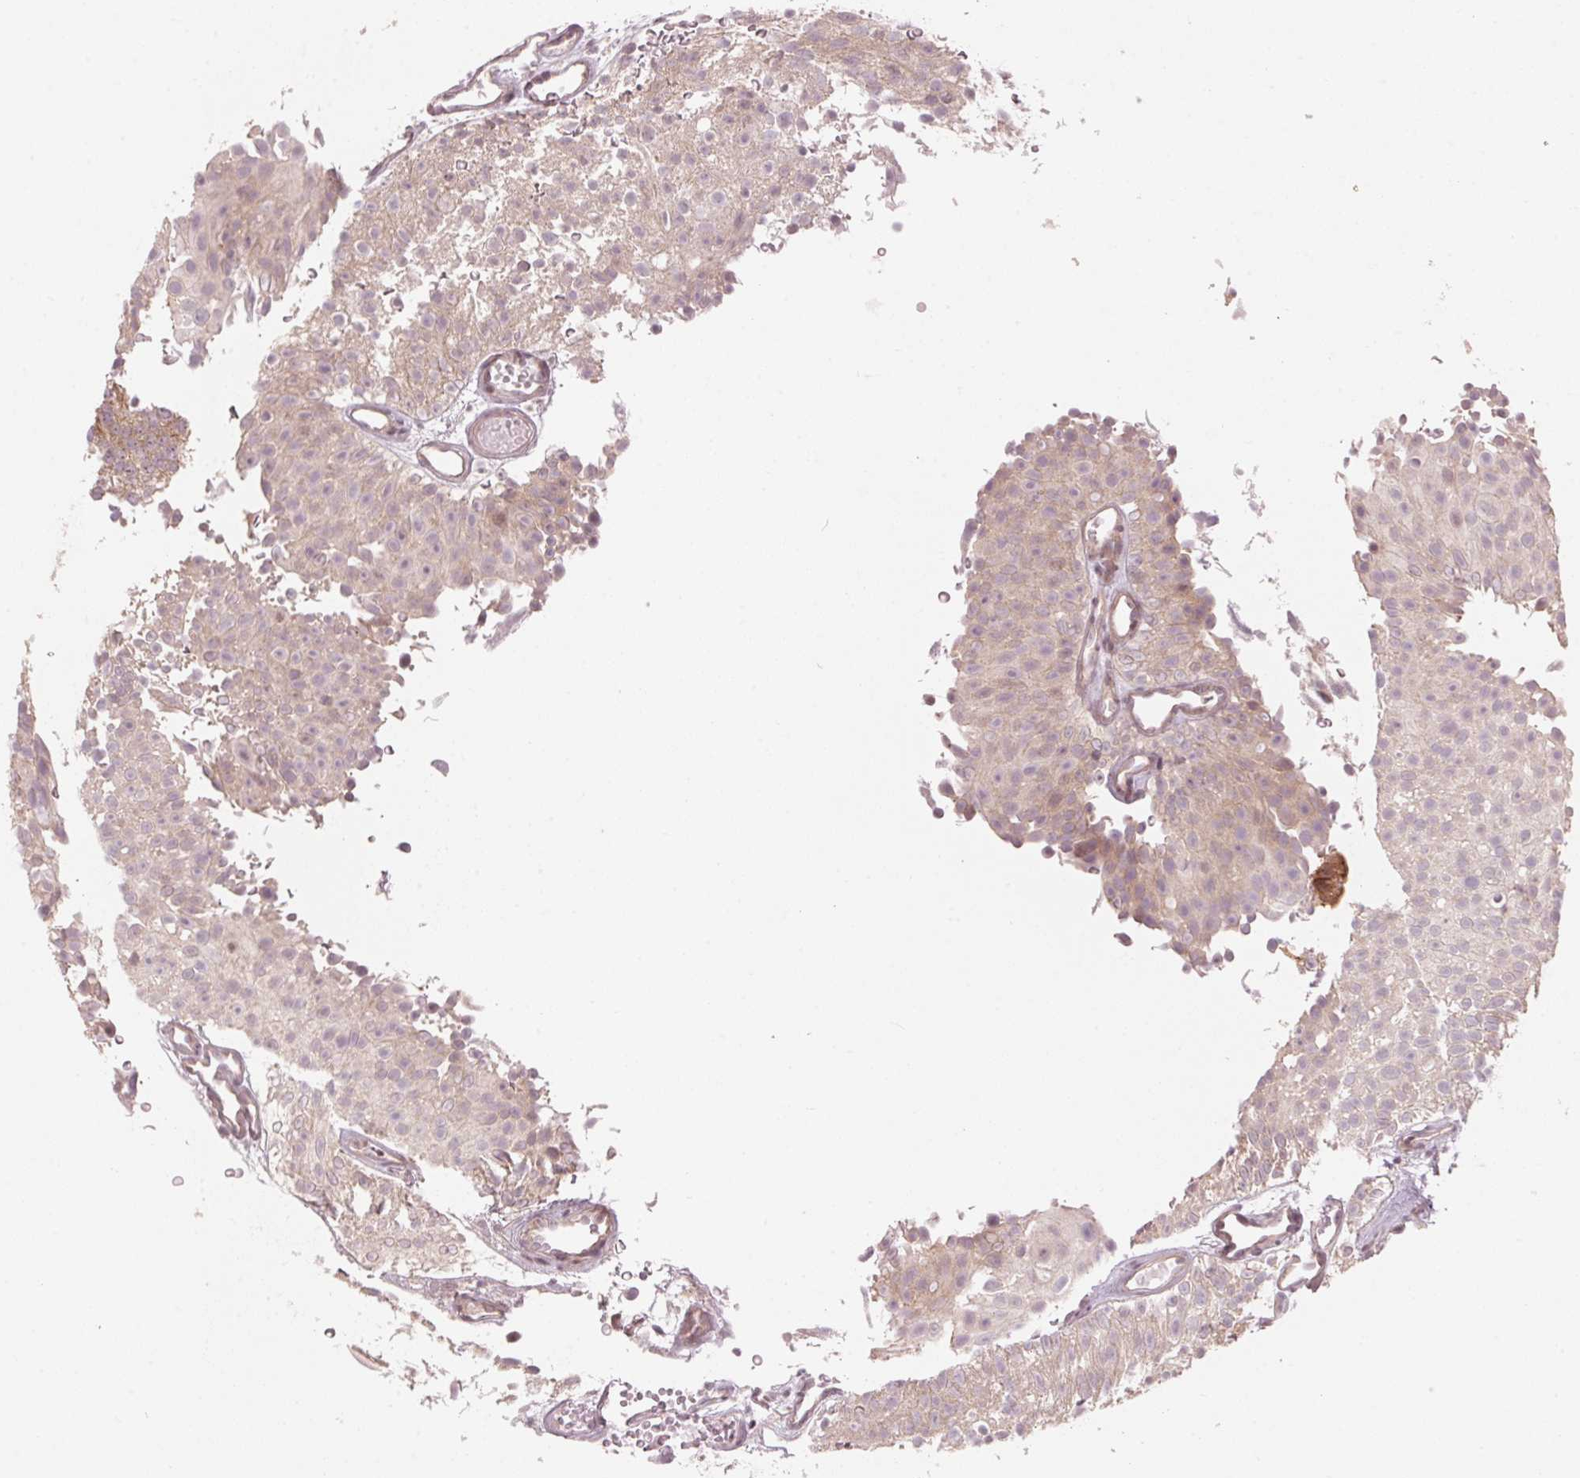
{"staining": {"intensity": "weak", "quantity": ">75%", "location": "cytoplasmic/membranous"}, "tissue": "urothelial cancer", "cell_type": "Tumor cells", "image_type": "cancer", "snomed": [{"axis": "morphology", "description": "Urothelial carcinoma, Low grade"}, {"axis": "topography", "description": "Urinary bladder"}], "caption": "Immunohistochemical staining of human low-grade urothelial carcinoma demonstrates weak cytoplasmic/membranous protein positivity in approximately >75% of tumor cells. (Brightfield microscopy of DAB IHC at high magnification).", "gene": "TMED6", "patient": {"sex": "male", "age": 78}}